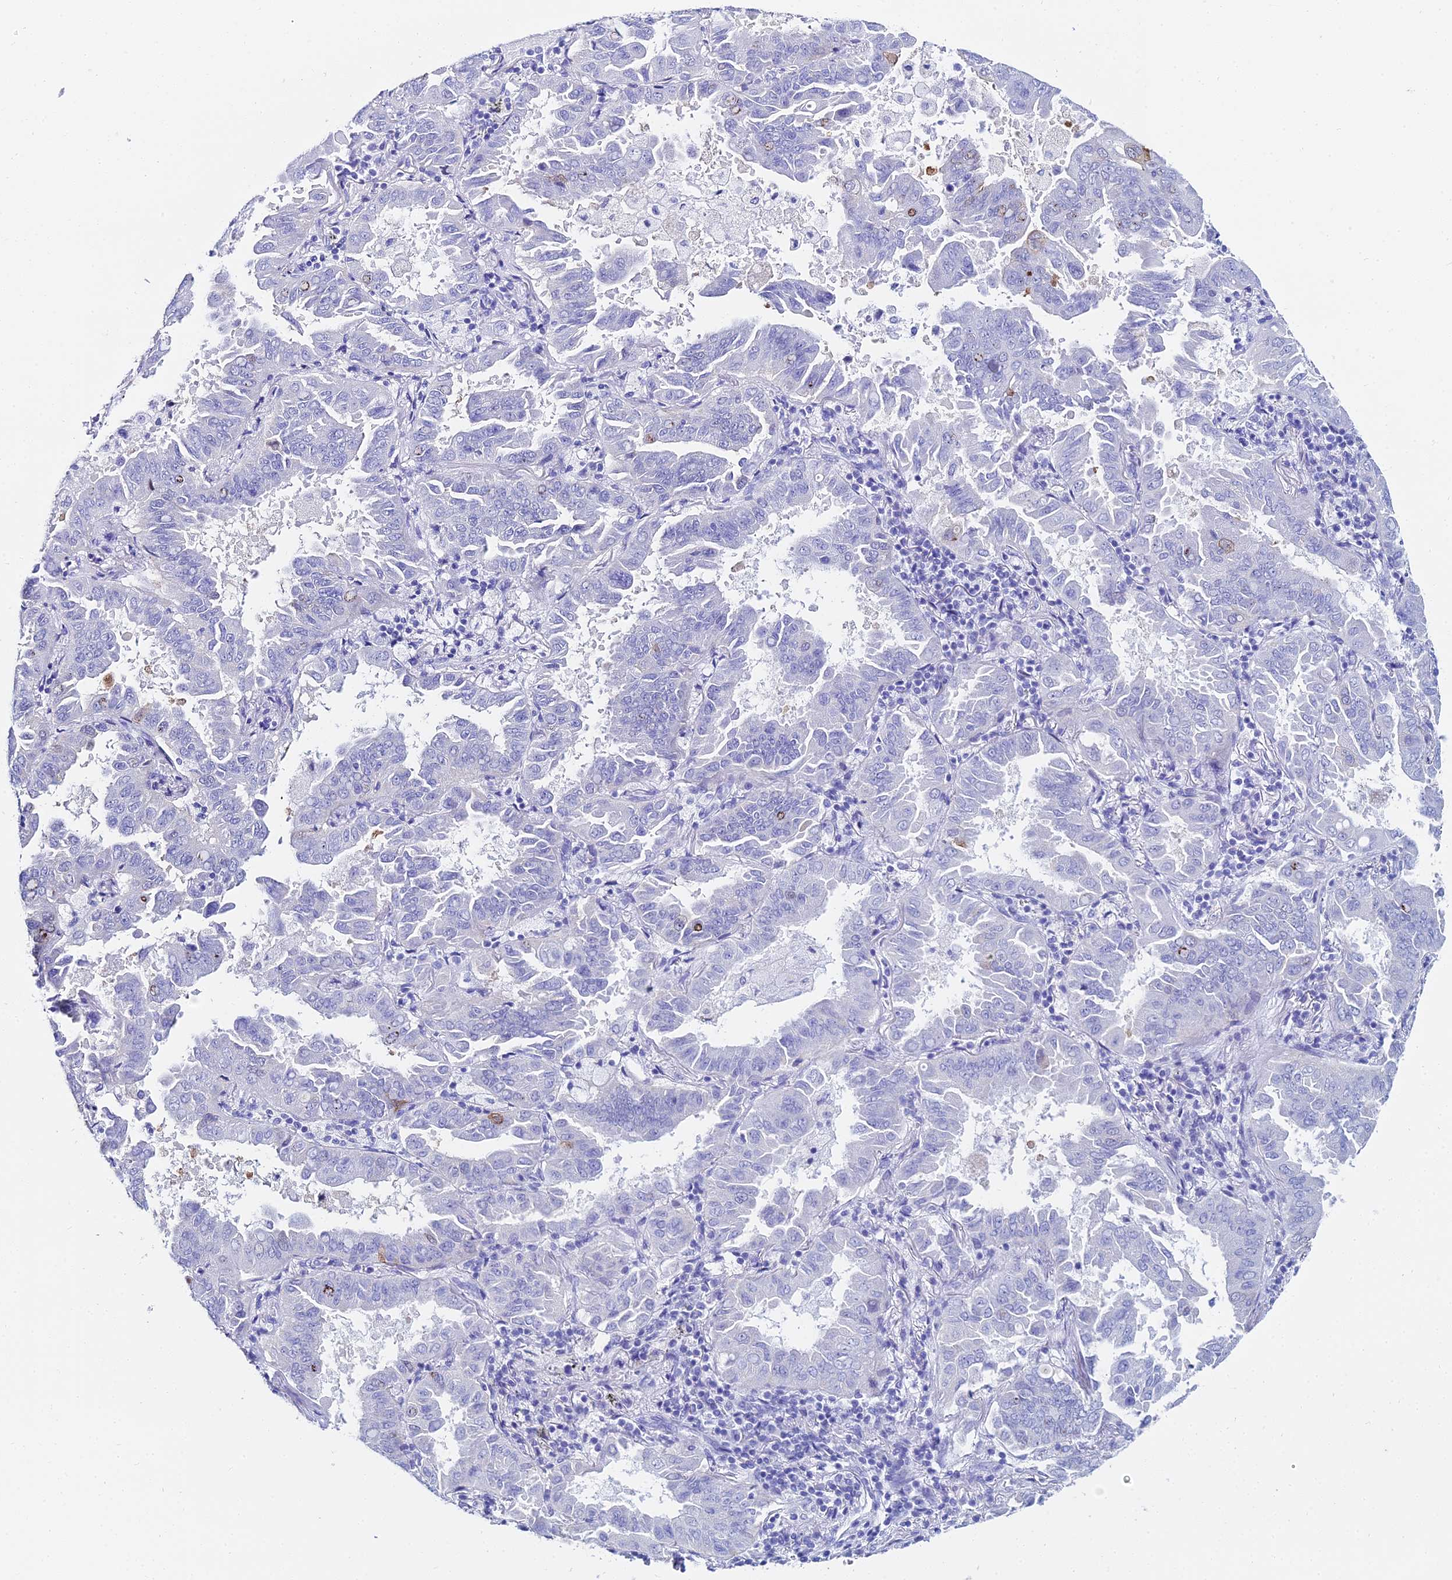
{"staining": {"intensity": "negative", "quantity": "none", "location": "none"}, "tissue": "lung cancer", "cell_type": "Tumor cells", "image_type": "cancer", "snomed": [{"axis": "morphology", "description": "Adenocarcinoma, NOS"}, {"axis": "topography", "description": "Lung"}], "caption": "High power microscopy image of an immunohistochemistry image of lung adenocarcinoma, revealing no significant expression in tumor cells.", "gene": "HSPA1L", "patient": {"sex": "male", "age": 64}}